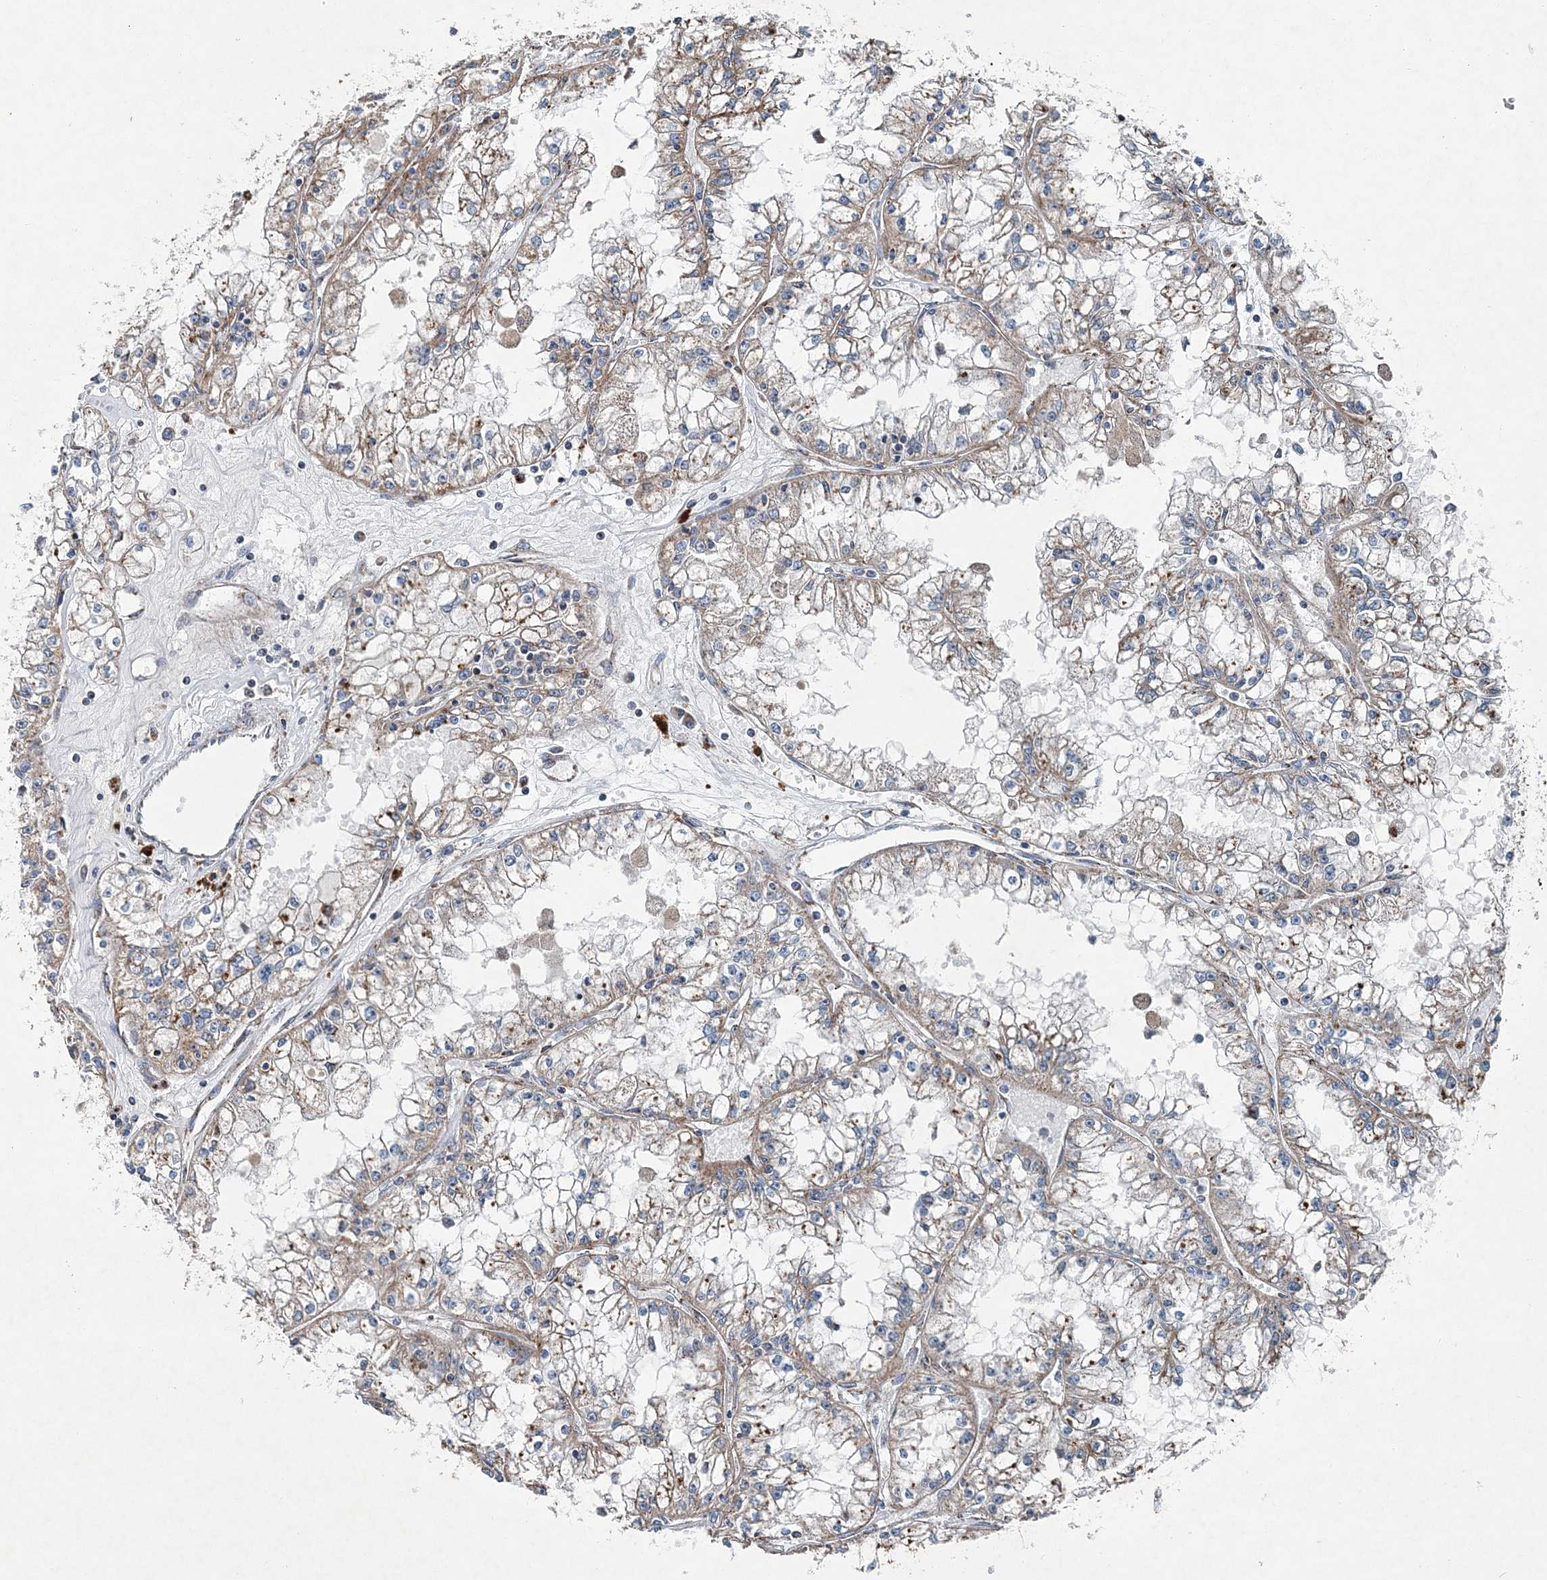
{"staining": {"intensity": "weak", "quantity": ">75%", "location": "cytoplasmic/membranous"}, "tissue": "renal cancer", "cell_type": "Tumor cells", "image_type": "cancer", "snomed": [{"axis": "morphology", "description": "Adenocarcinoma, NOS"}, {"axis": "topography", "description": "Kidney"}], "caption": "Protein staining of adenocarcinoma (renal) tissue displays weak cytoplasmic/membranous staining in approximately >75% of tumor cells.", "gene": "SPAG16", "patient": {"sex": "male", "age": 56}}